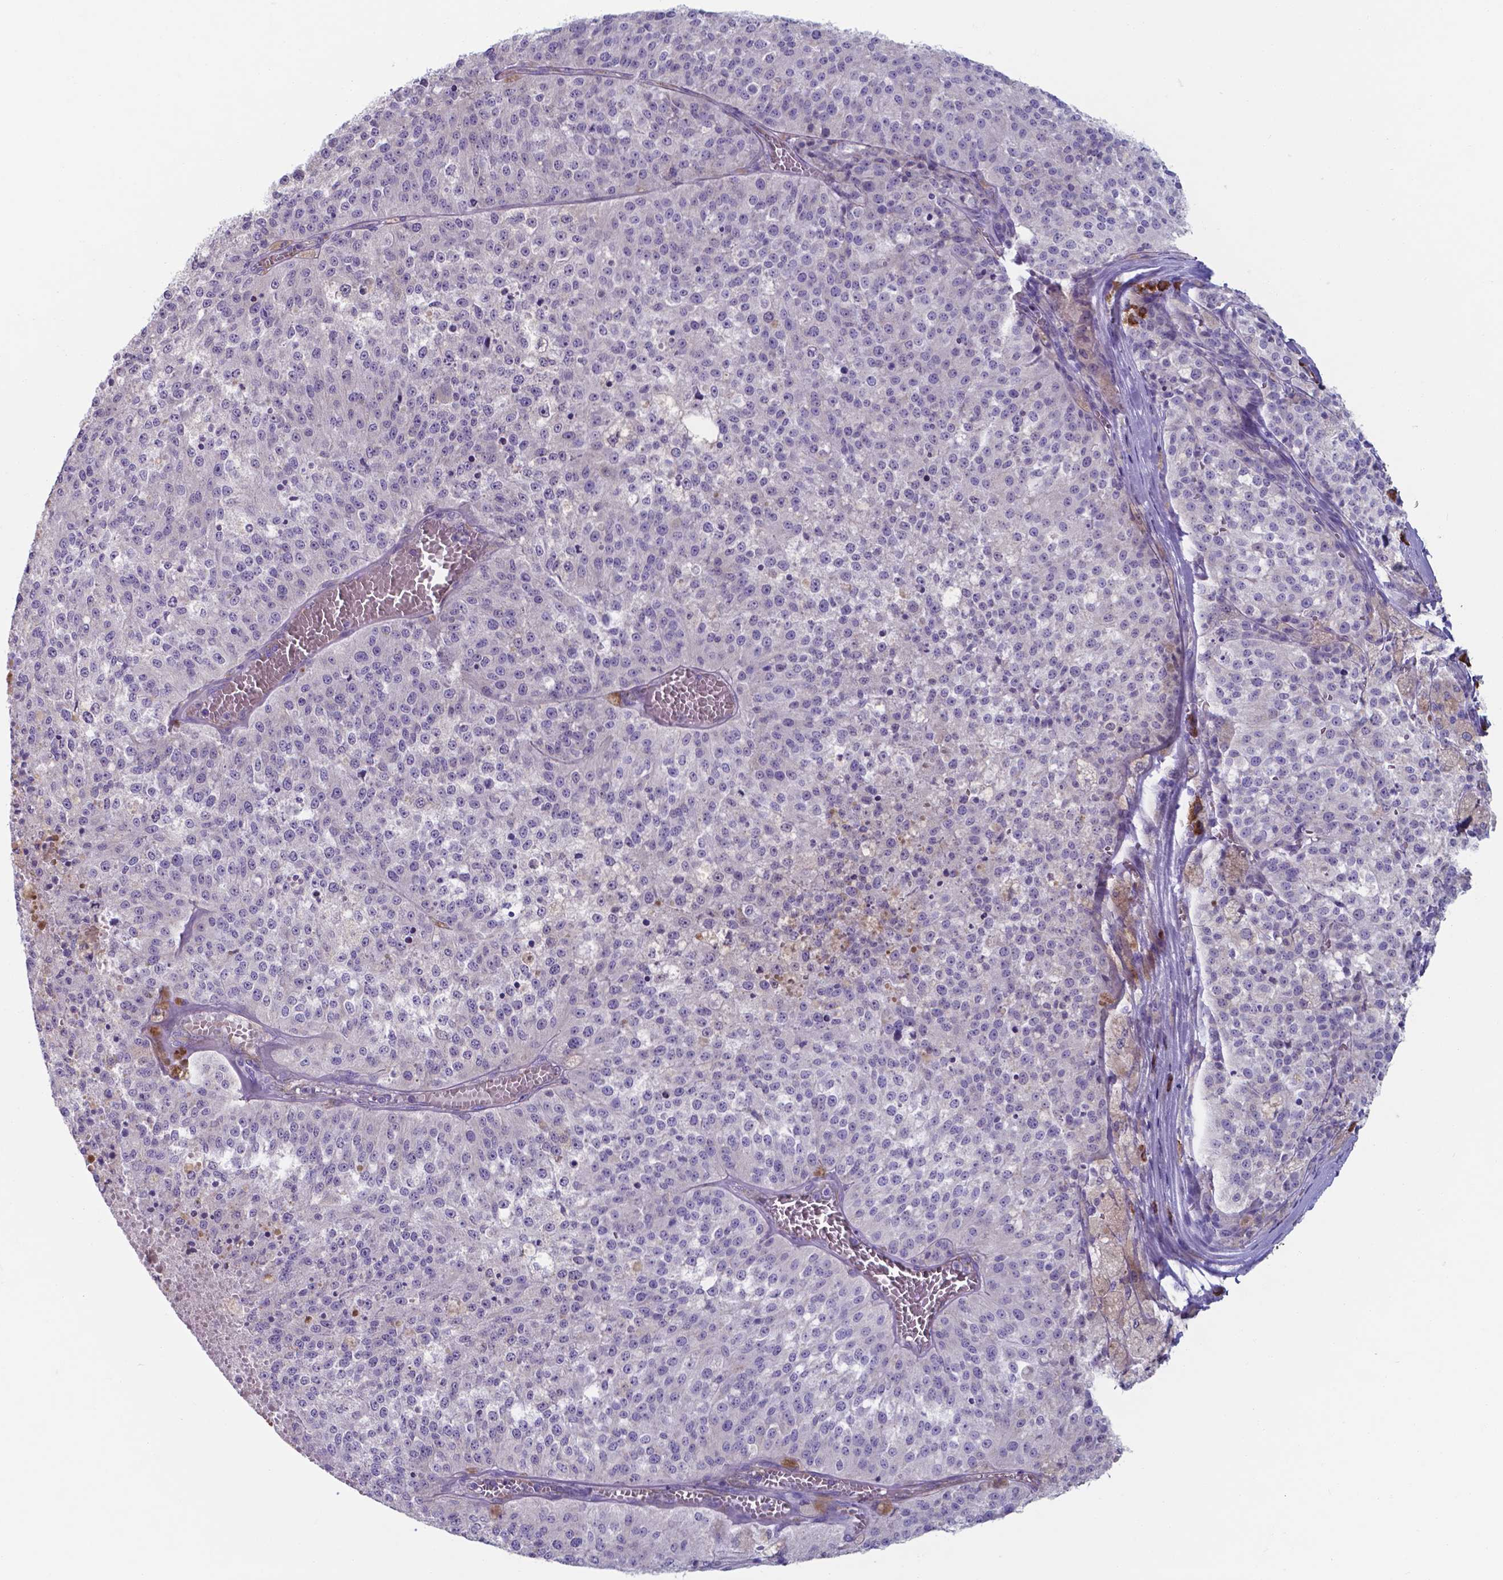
{"staining": {"intensity": "negative", "quantity": "none", "location": "none"}, "tissue": "melanoma", "cell_type": "Tumor cells", "image_type": "cancer", "snomed": [{"axis": "morphology", "description": "Malignant melanoma, Metastatic site"}, {"axis": "topography", "description": "Lymph node"}], "caption": "Tumor cells are negative for protein expression in human melanoma. (Brightfield microscopy of DAB IHC at high magnification).", "gene": "UBE2J1", "patient": {"sex": "female", "age": 64}}